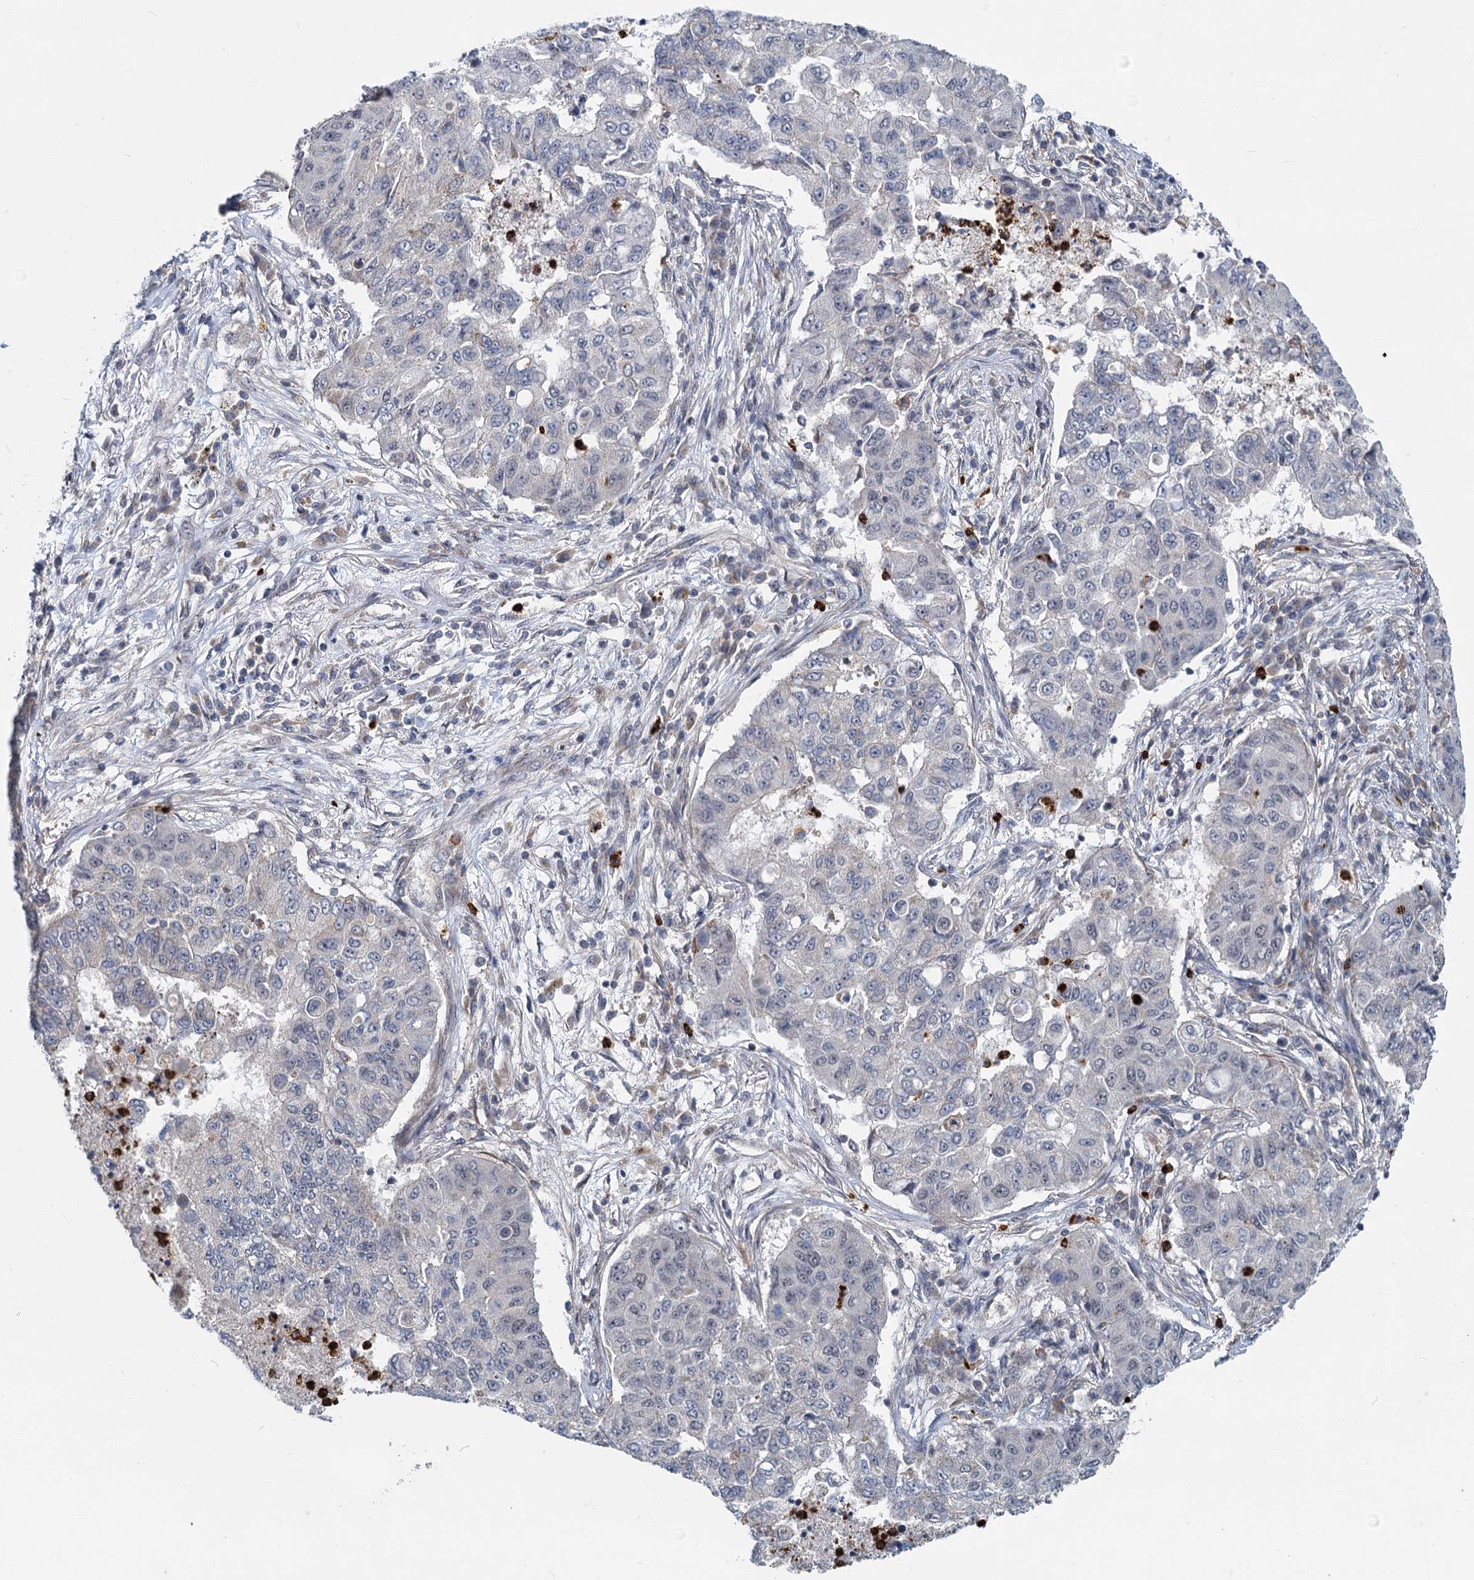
{"staining": {"intensity": "negative", "quantity": "none", "location": "none"}, "tissue": "lung cancer", "cell_type": "Tumor cells", "image_type": "cancer", "snomed": [{"axis": "morphology", "description": "Squamous cell carcinoma, NOS"}, {"axis": "topography", "description": "Lung"}], "caption": "This is a histopathology image of immunohistochemistry (IHC) staining of lung cancer (squamous cell carcinoma), which shows no positivity in tumor cells. The staining was performed using DAB (3,3'-diaminobenzidine) to visualize the protein expression in brown, while the nuclei were stained in blue with hematoxylin (Magnification: 20x).", "gene": "ADCY2", "patient": {"sex": "male", "age": 74}}